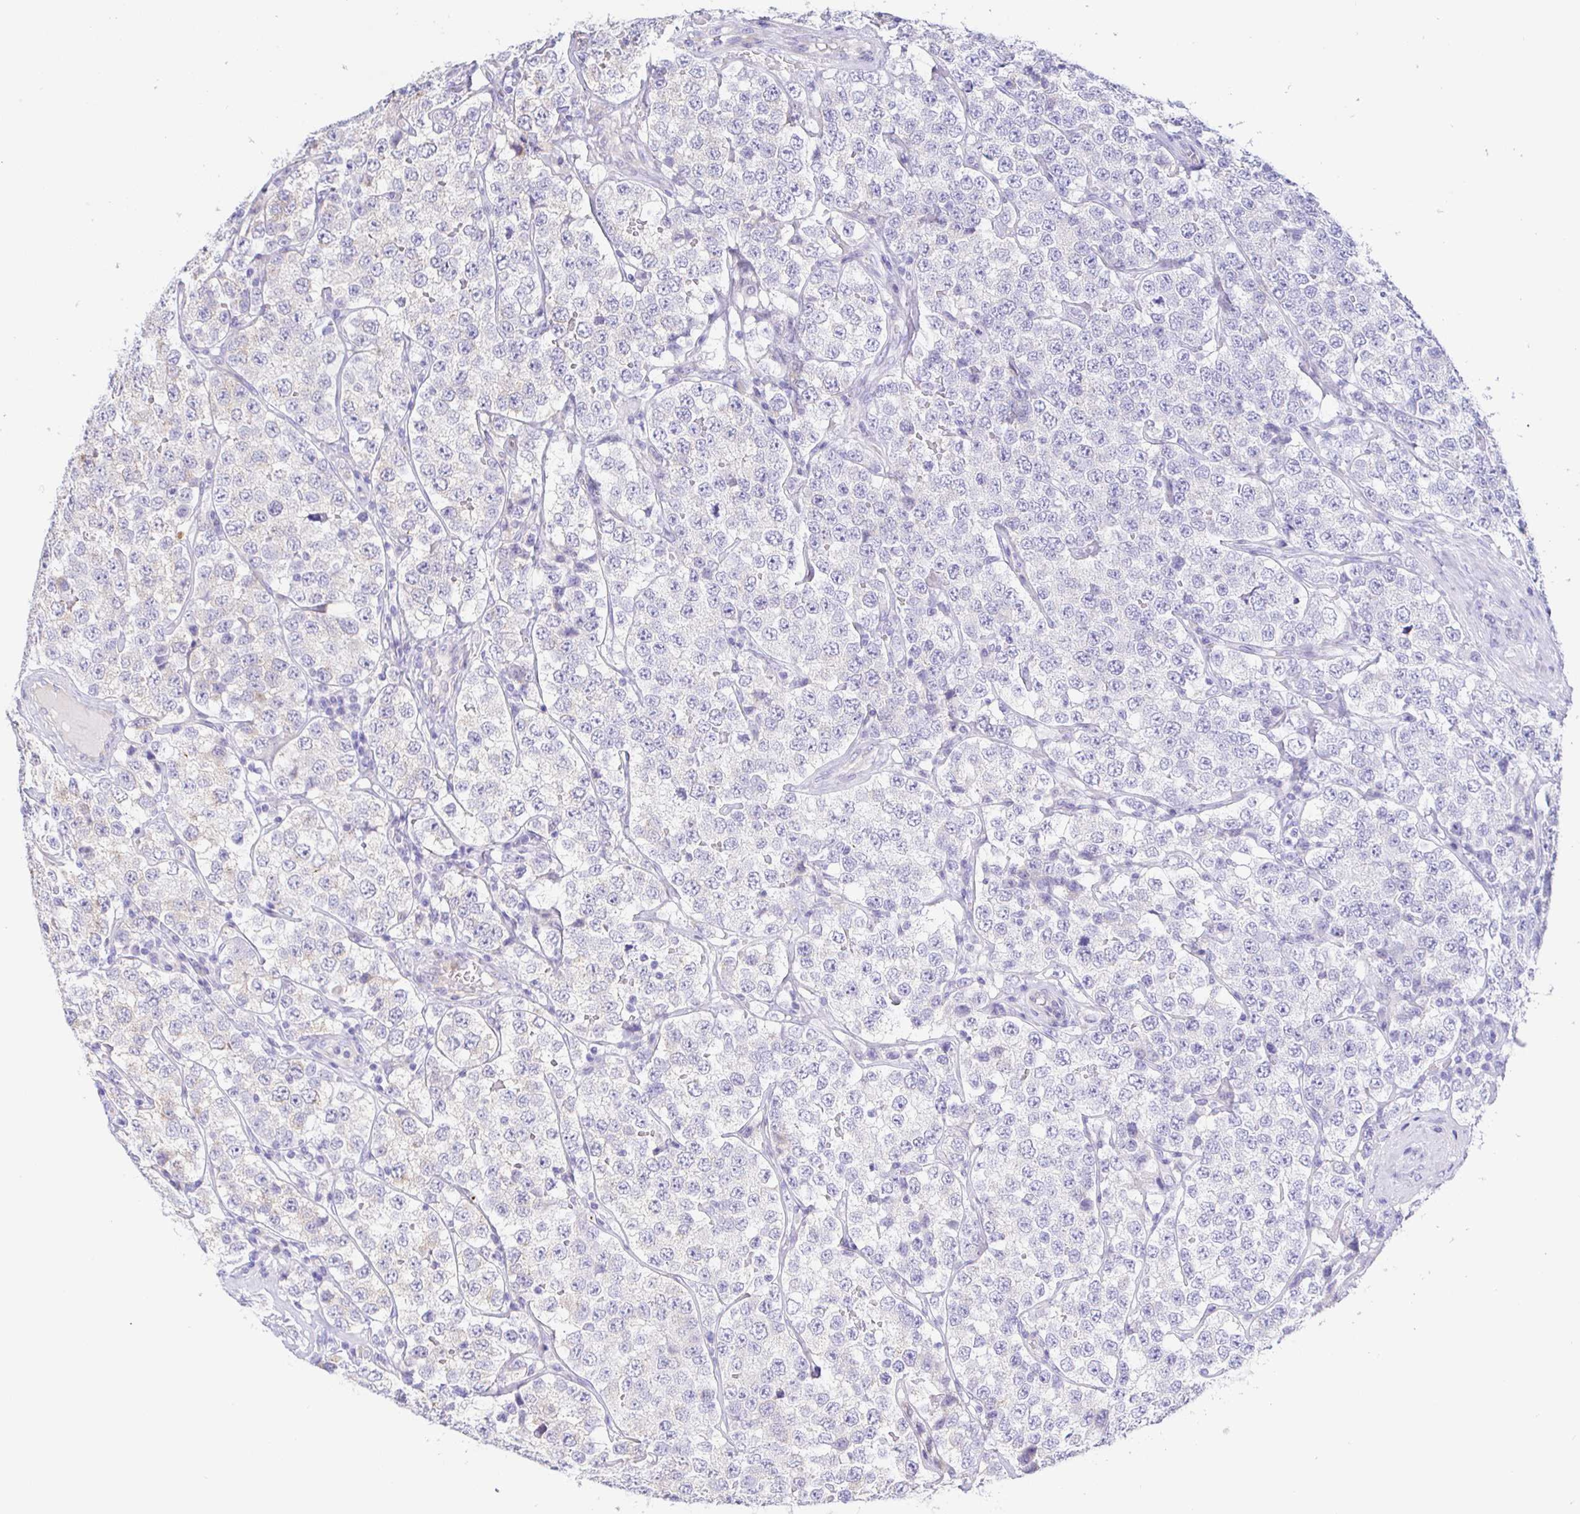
{"staining": {"intensity": "weak", "quantity": "<25%", "location": "cytoplasmic/membranous"}, "tissue": "testis cancer", "cell_type": "Tumor cells", "image_type": "cancer", "snomed": [{"axis": "morphology", "description": "Seminoma, NOS"}, {"axis": "topography", "description": "Testis"}], "caption": "Tumor cells show no significant protein expression in testis seminoma.", "gene": "PINLYP", "patient": {"sex": "male", "age": 34}}